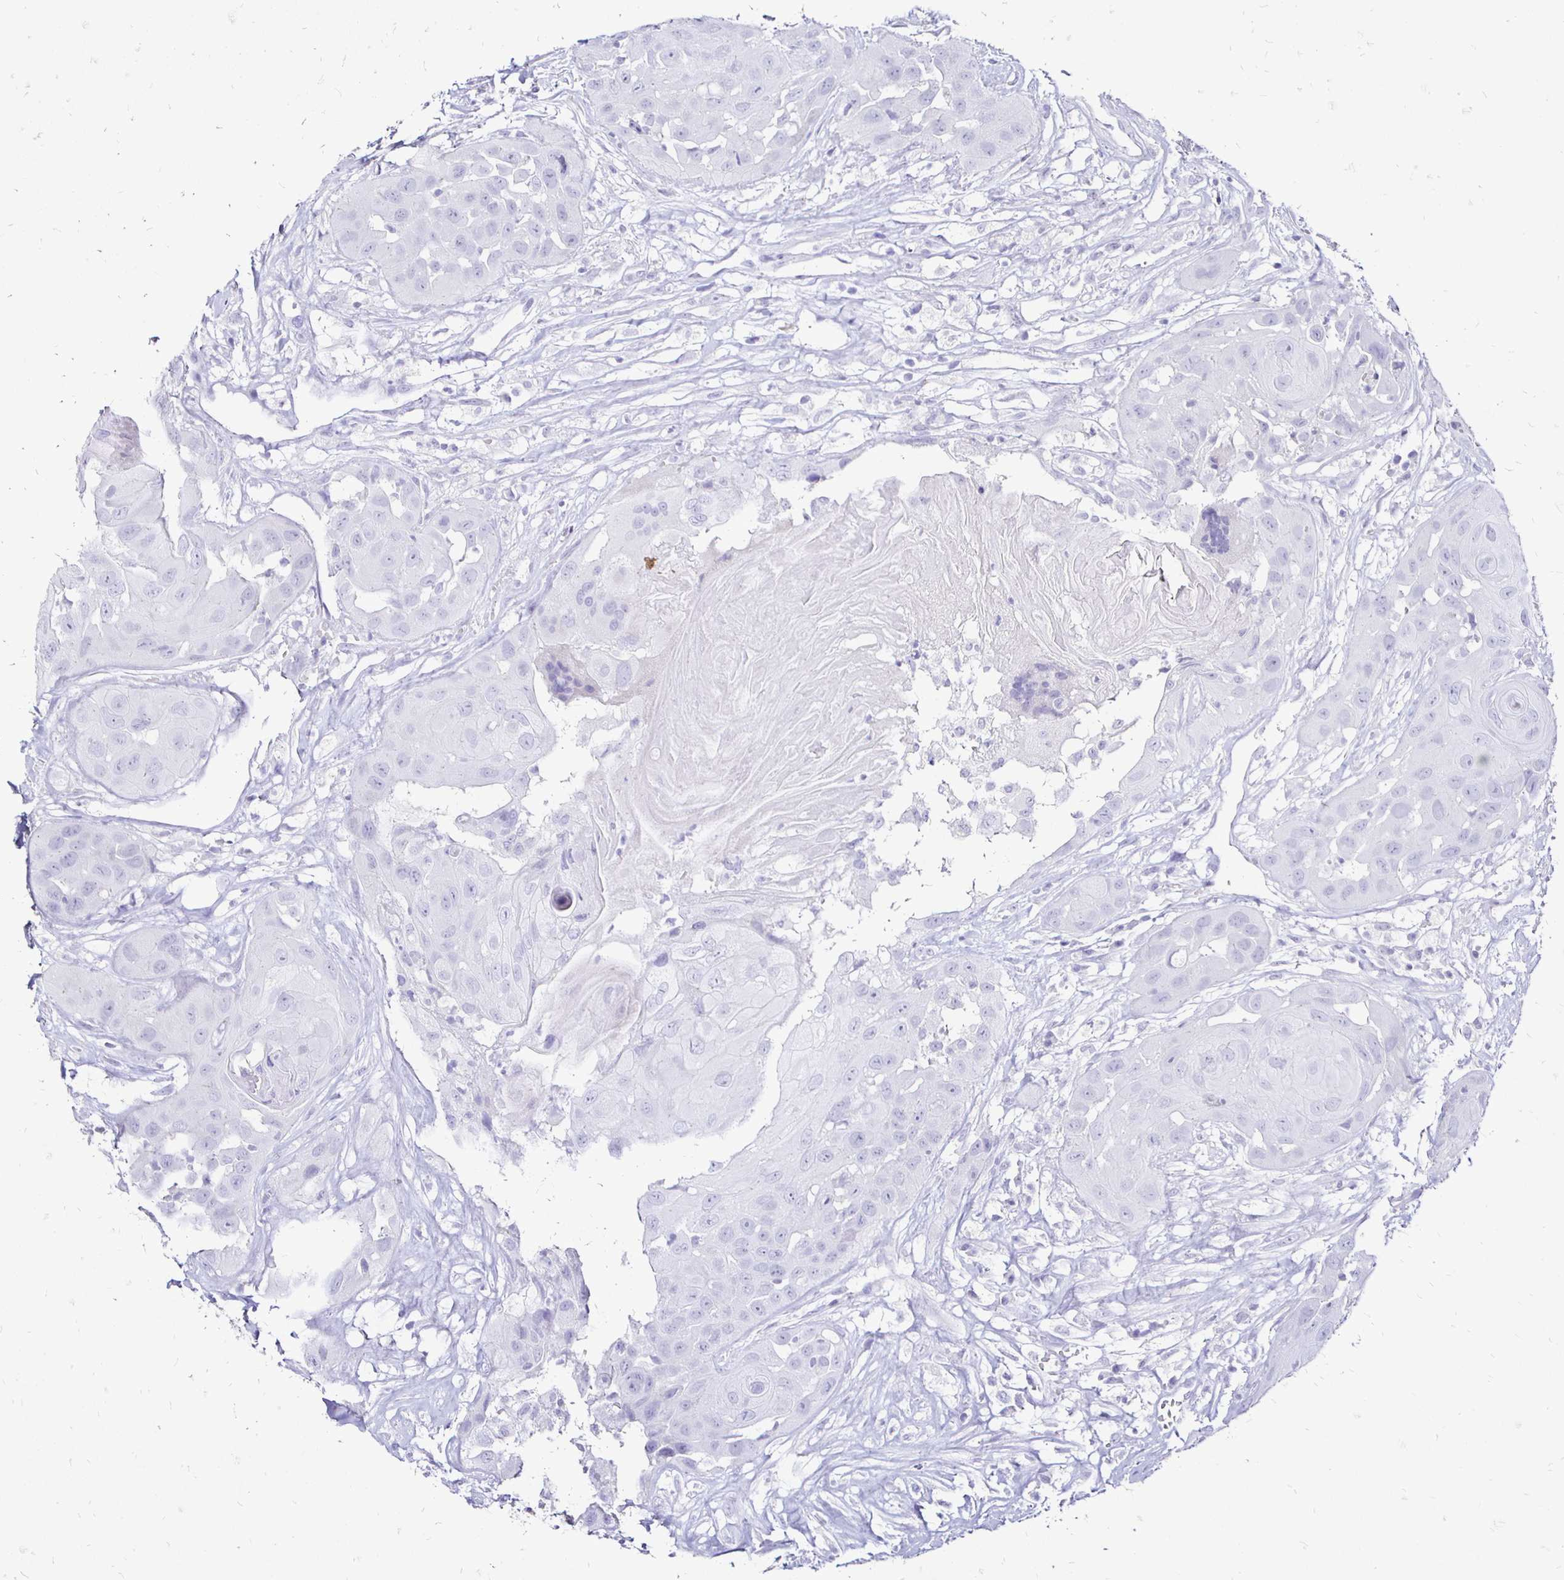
{"staining": {"intensity": "negative", "quantity": "none", "location": "none"}, "tissue": "head and neck cancer", "cell_type": "Tumor cells", "image_type": "cancer", "snomed": [{"axis": "morphology", "description": "Squamous cell carcinoma, NOS"}, {"axis": "topography", "description": "Head-Neck"}], "caption": "Immunohistochemistry (IHC) of squamous cell carcinoma (head and neck) exhibits no positivity in tumor cells.", "gene": "IRGC", "patient": {"sex": "male", "age": 83}}